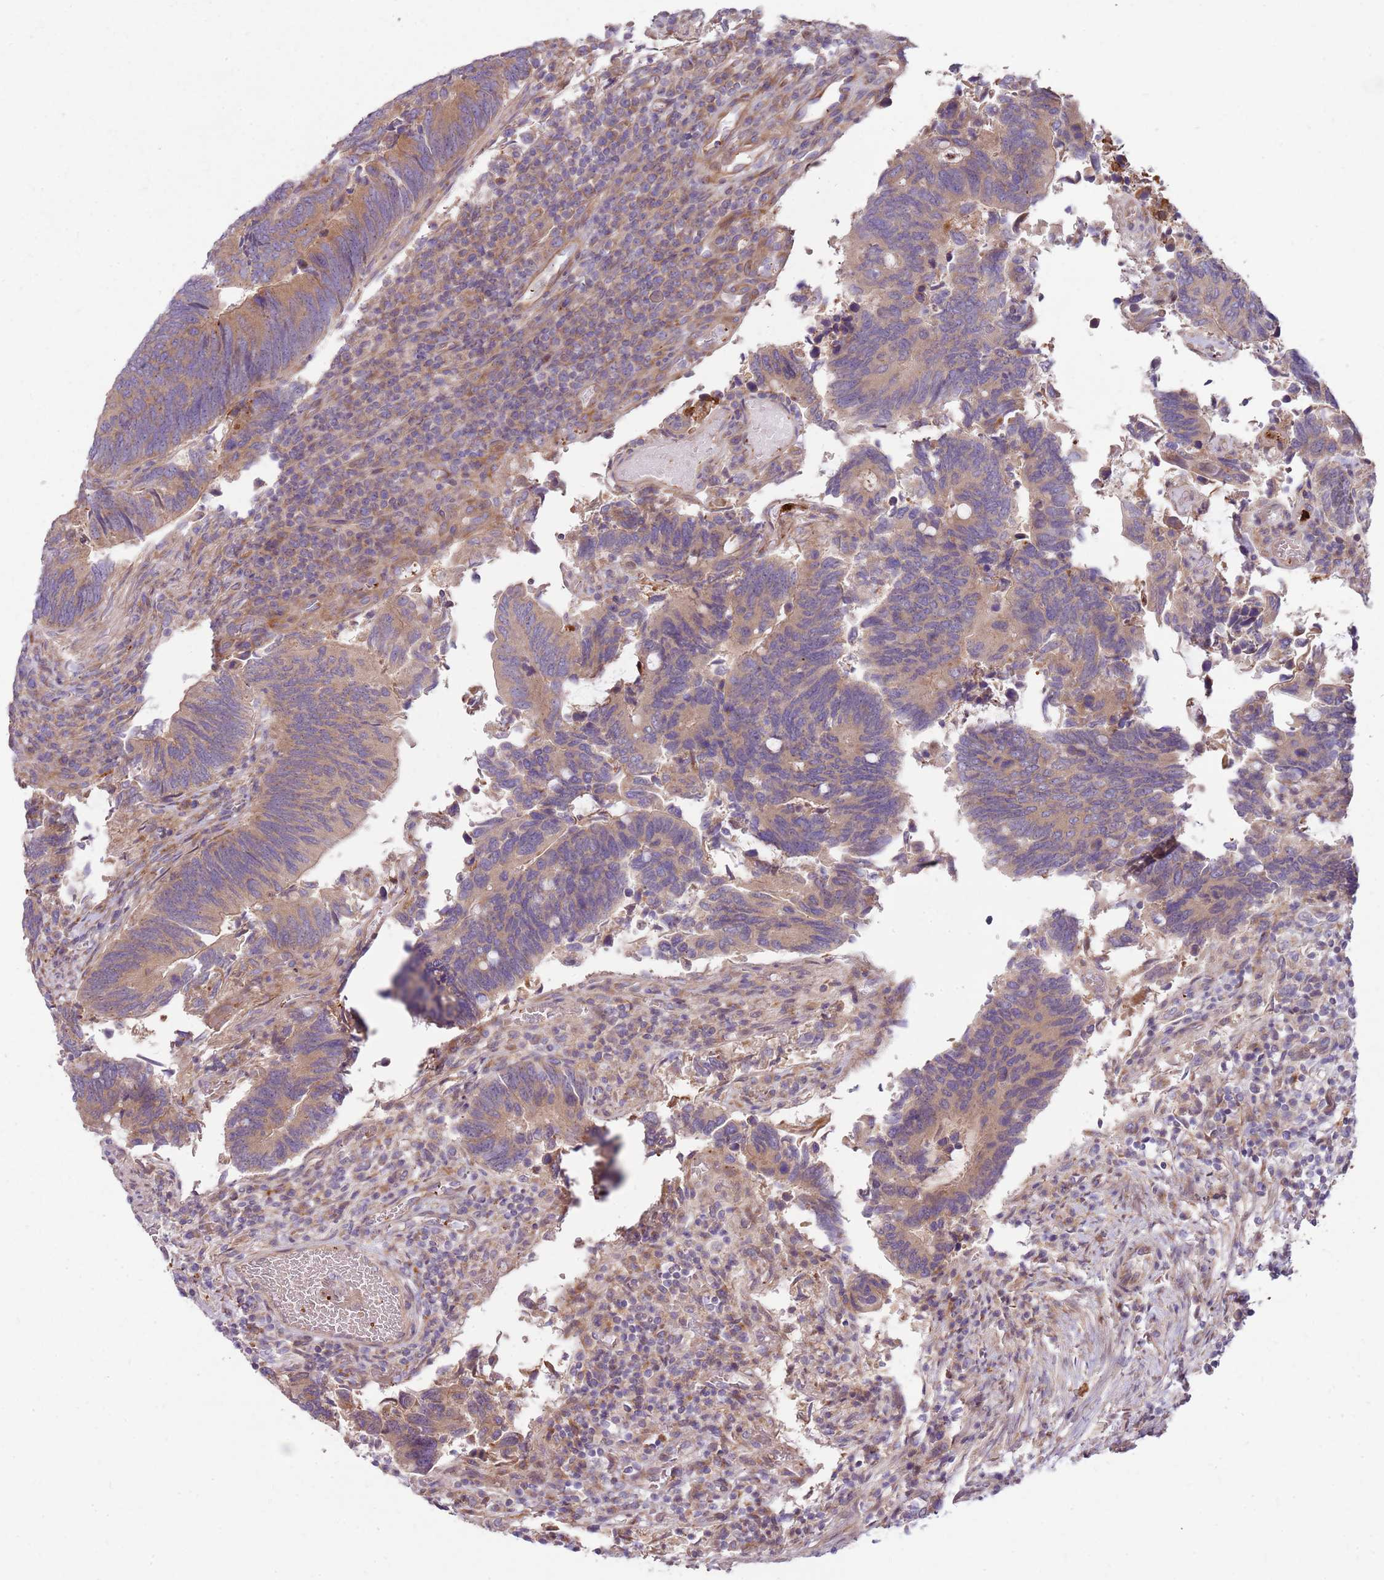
{"staining": {"intensity": "weak", "quantity": ">75%", "location": "cytoplasmic/membranous"}, "tissue": "colorectal cancer", "cell_type": "Tumor cells", "image_type": "cancer", "snomed": [{"axis": "morphology", "description": "Adenocarcinoma, NOS"}, {"axis": "topography", "description": "Colon"}], "caption": "An image showing weak cytoplasmic/membranous positivity in about >75% of tumor cells in colorectal cancer (adenocarcinoma), as visualized by brown immunohistochemical staining.", "gene": "EMC1", "patient": {"sex": "male", "age": 87}}